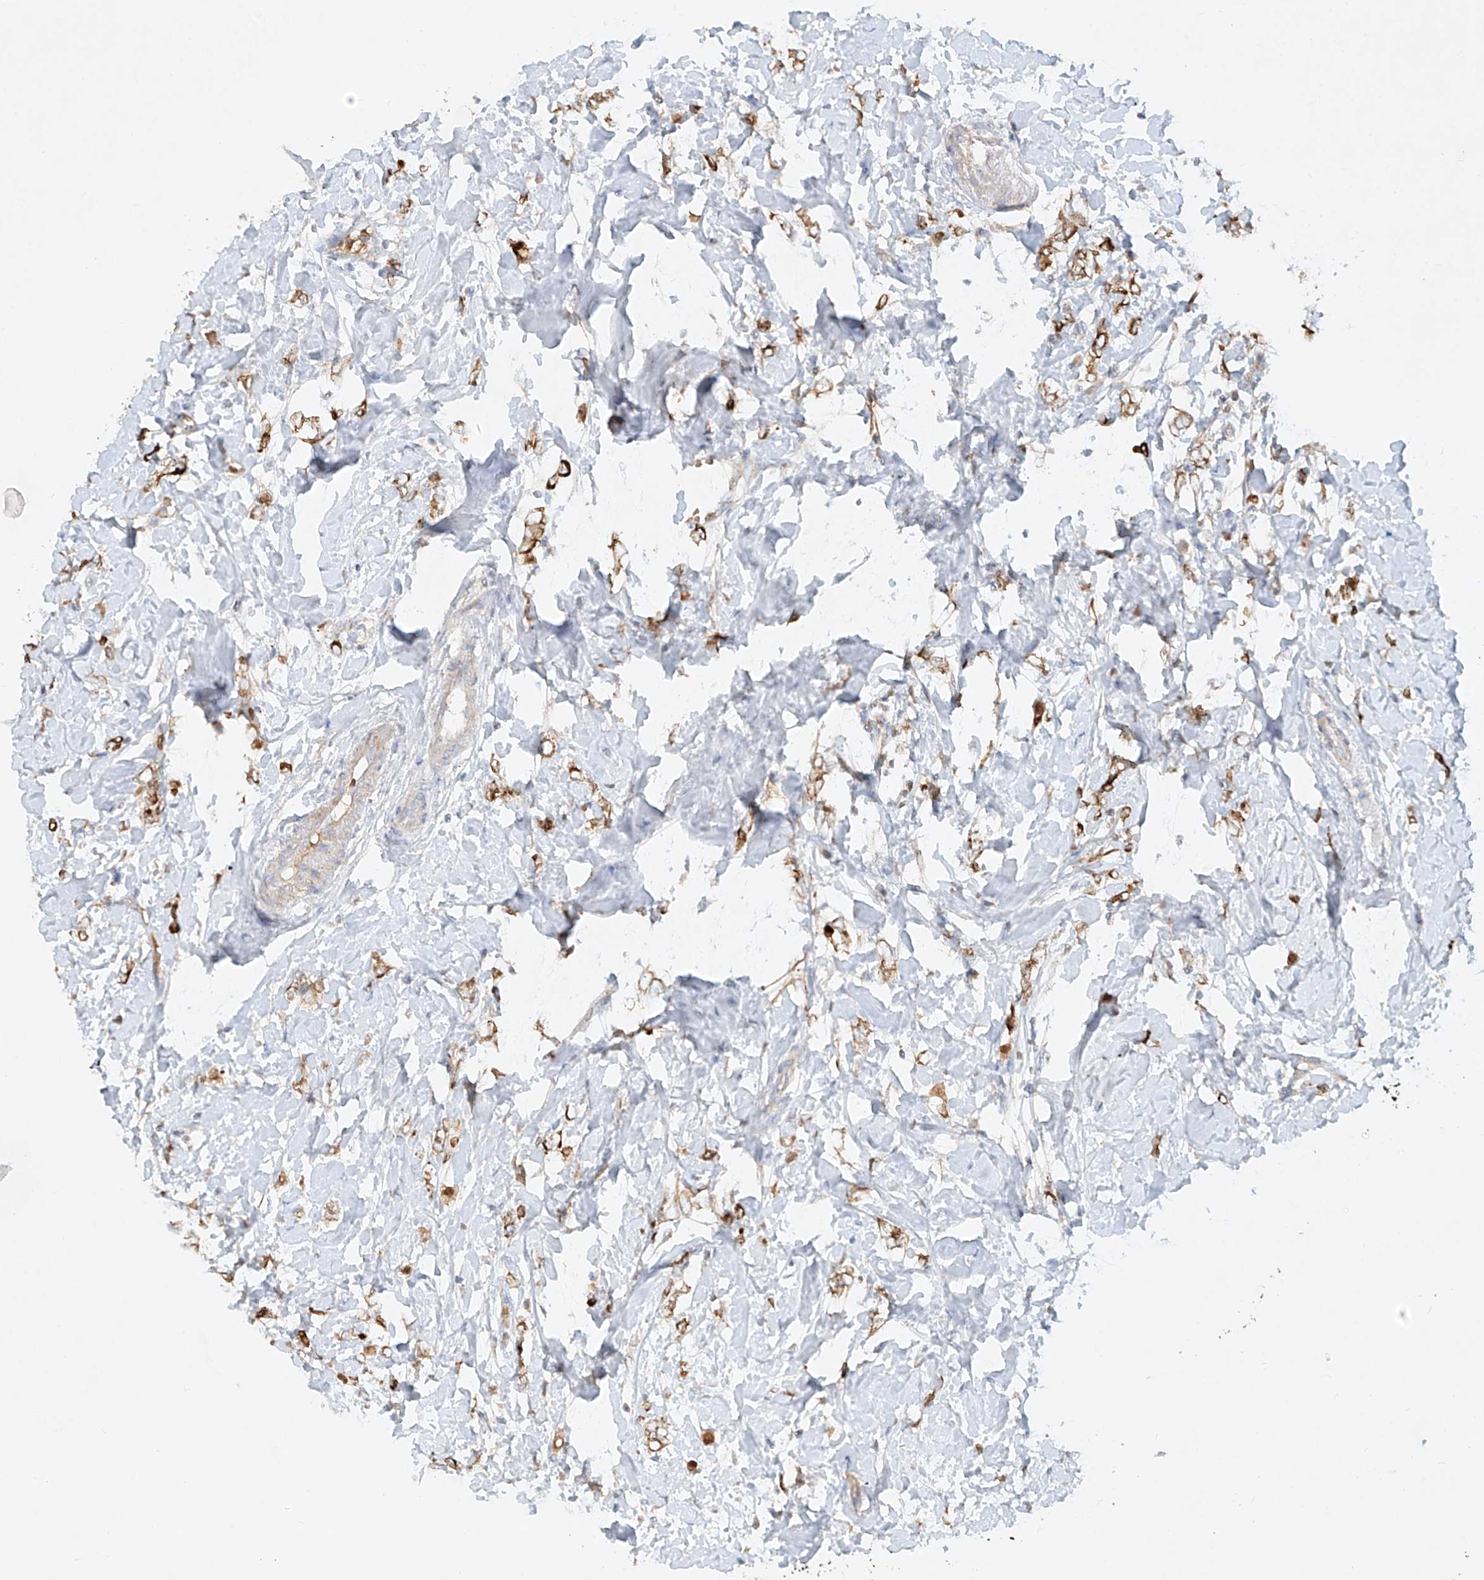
{"staining": {"intensity": "moderate", "quantity": ">75%", "location": "cytoplasmic/membranous"}, "tissue": "breast cancer", "cell_type": "Tumor cells", "image_type": "cancer", "snomed": [{"axis": "morphology", "description": "Normal tissue, NOS"}, {"axis": "morphology", "description": "Lobular carcinoma"}, {"axis": "topography", "description": "Breast"}], "caption": "Protein staining by immunohistochemistry (IHC) displays moderate cytoplasmic/membranous staining in about >75% of tumor cells in lobular carcinoma (breast).", "gene": "KPNA7", "patient": {"sex": "female", "age": 47}}